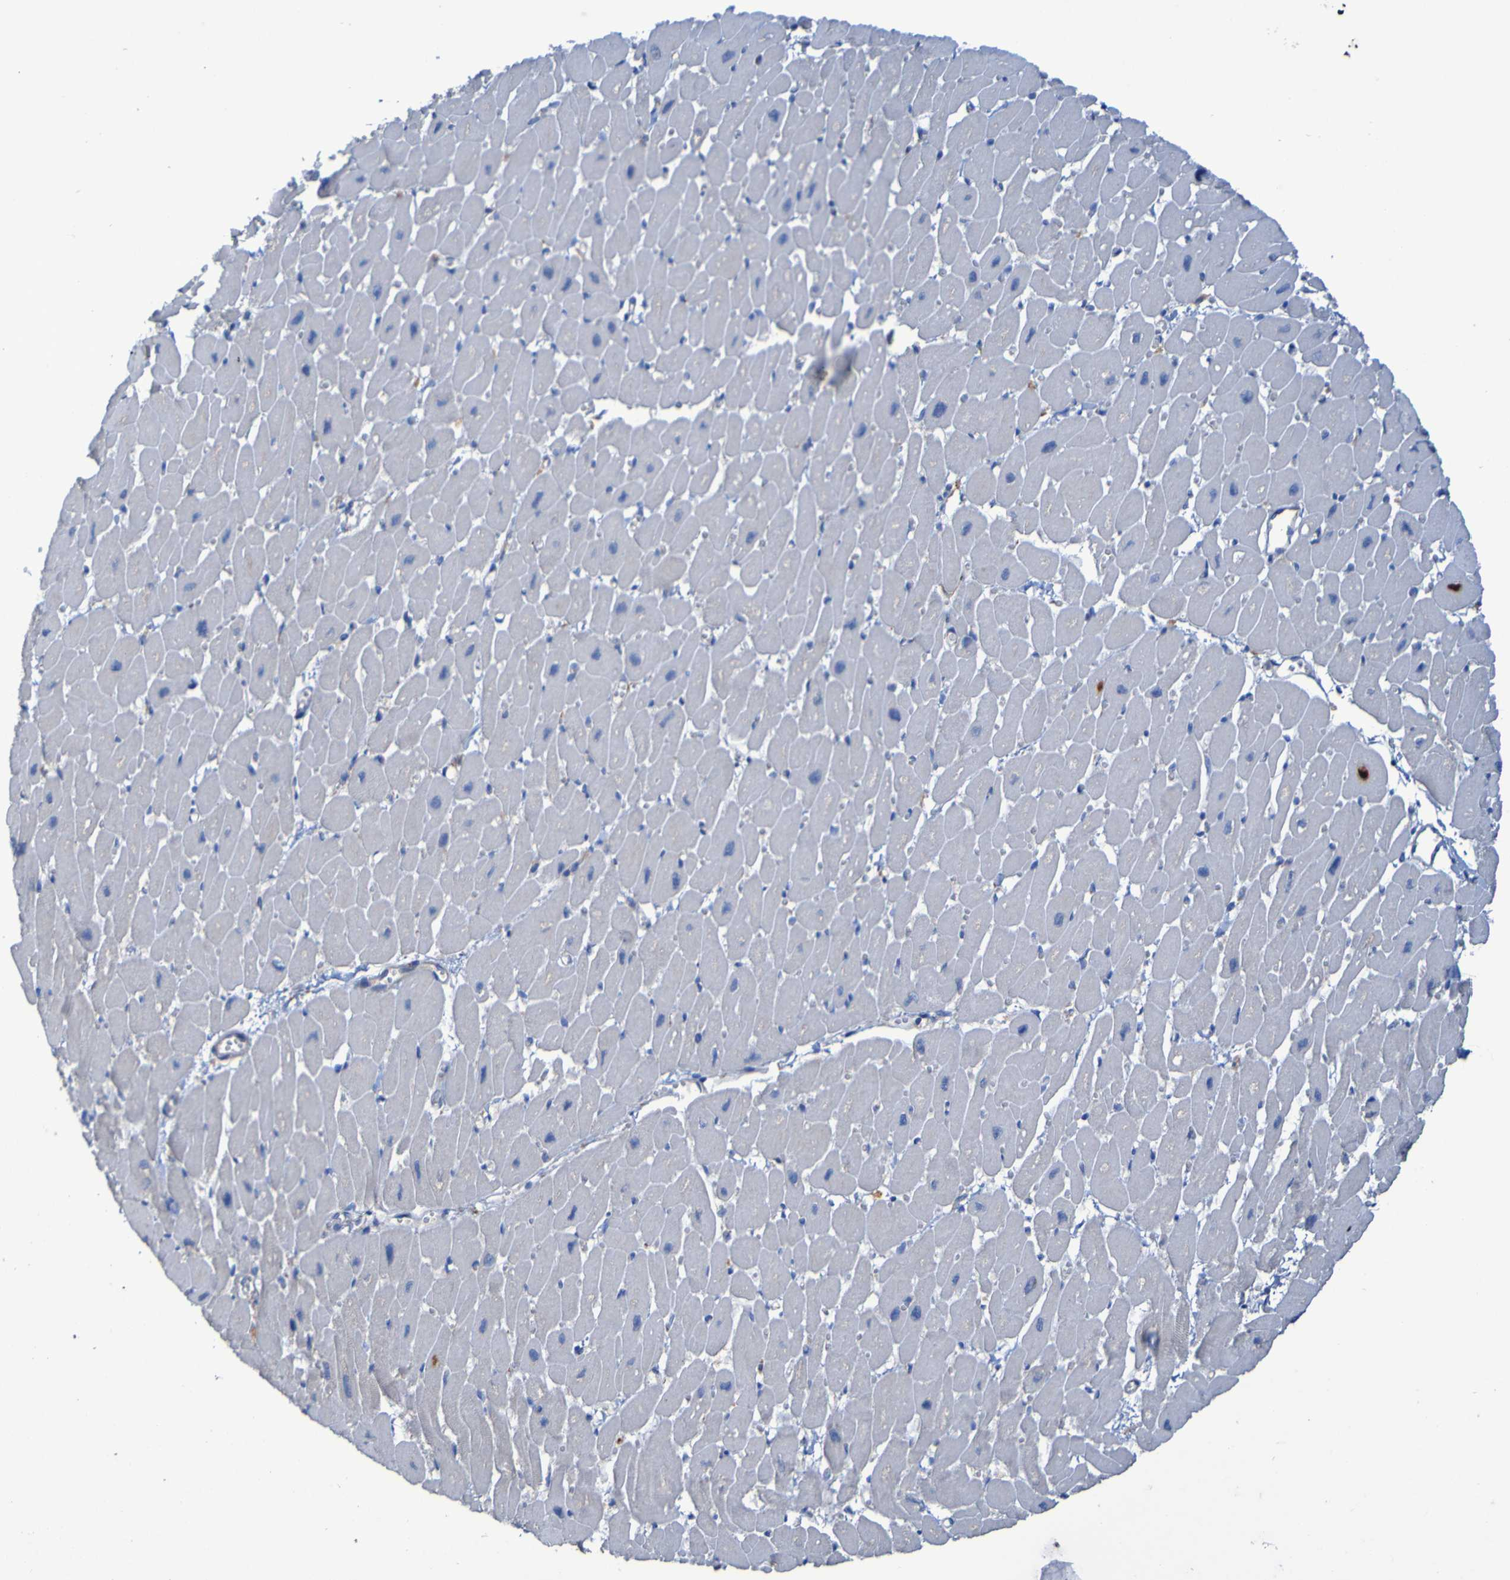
{"staining": {"intensity": "negative", "quantity": "none", "location": "none"}, "tissue": "heart muscle", "cell_type": "Cardiomyocytes", "image_type": "normal", "snomed": [{"axis": "morphology", "description": "Normal tissue, NOS"}, {"axis": "topography", "description": "Heart"}], "caption": "DAB immunohistochemical staining of normal heart muscle shows no significant positivity in cardiomyocytes.", "gene": "ARHGEF16", "patient": {"sex": "female", "age": 54}}